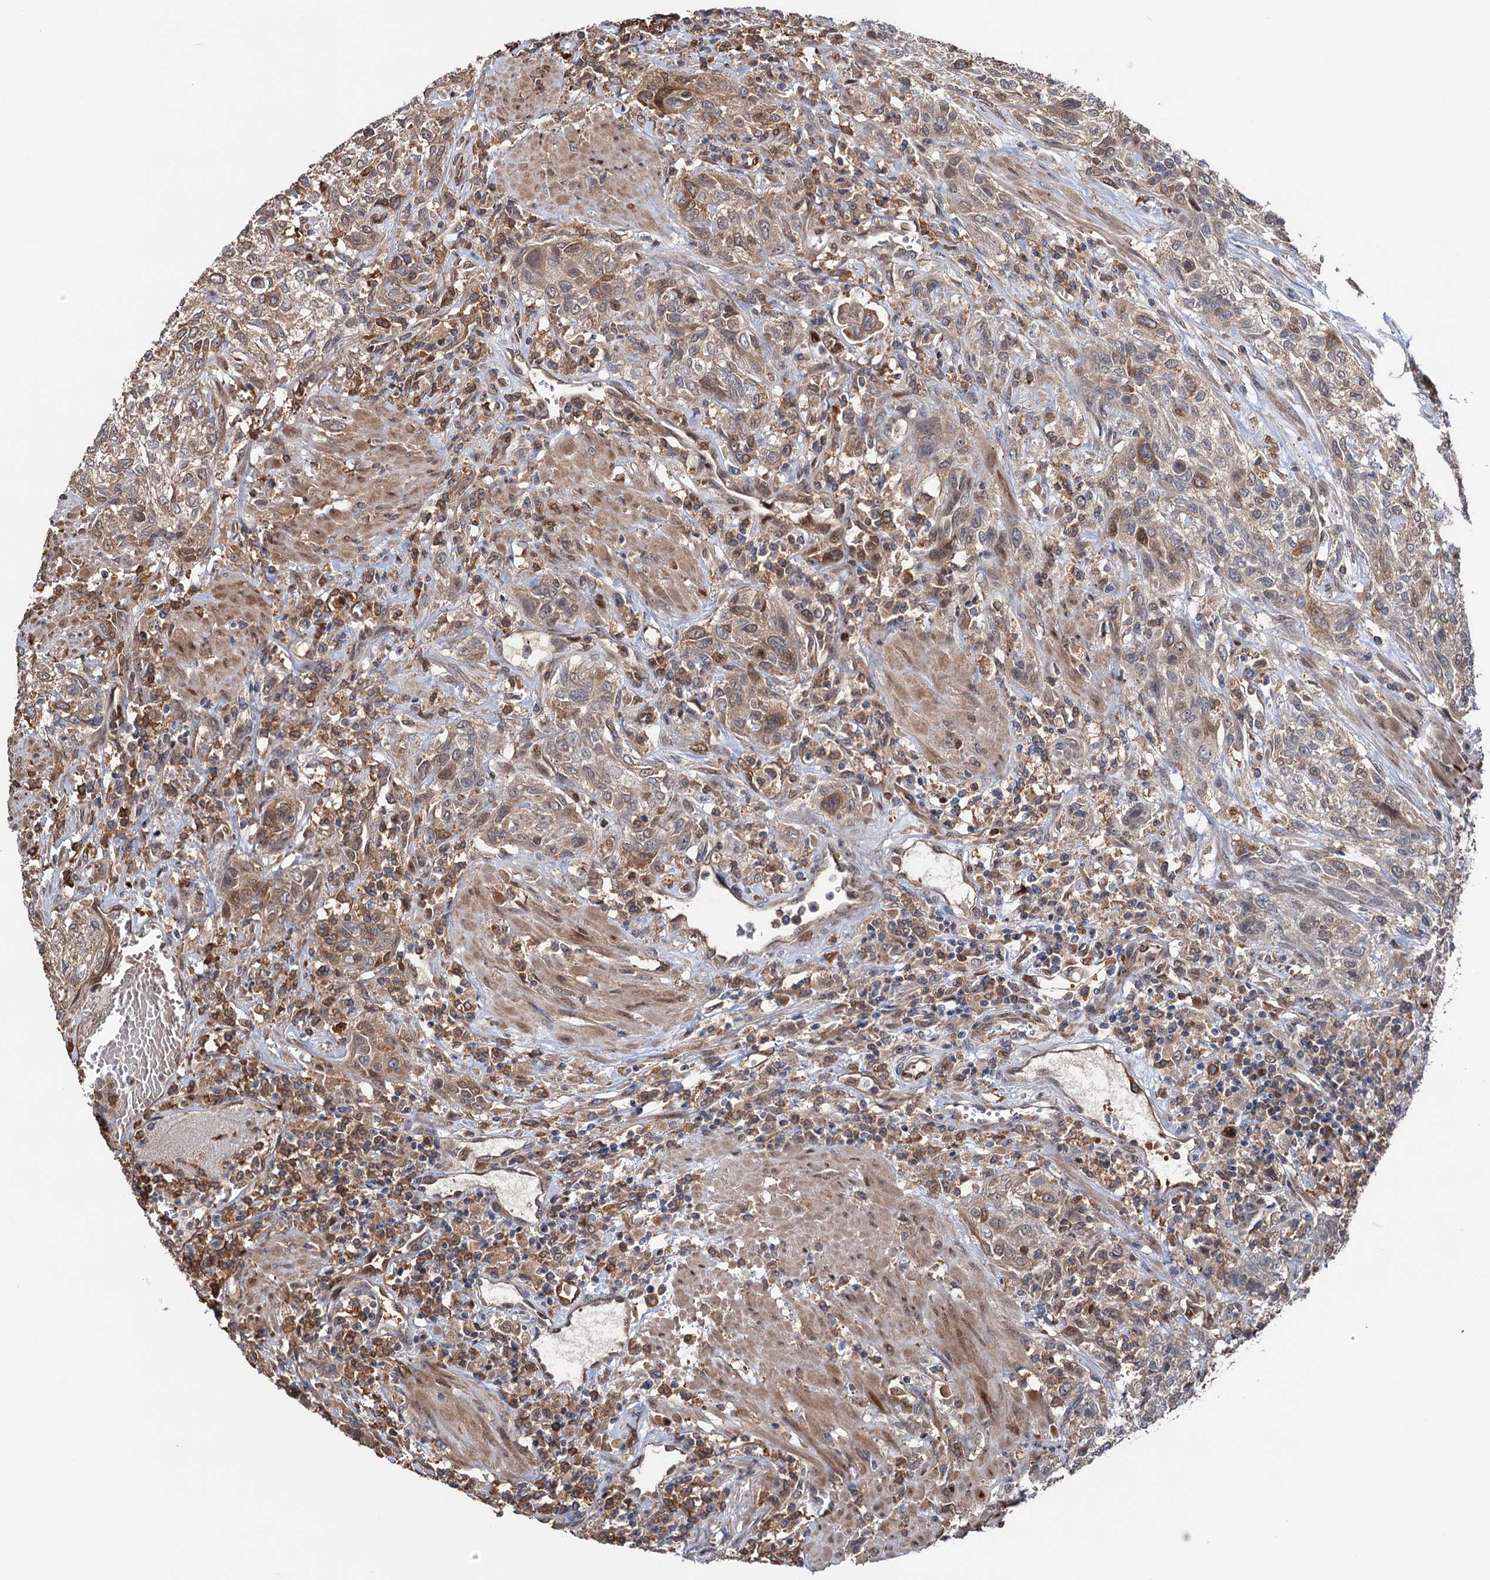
{"staining": {"intensity": "moderate", "quantity": ">75%", "location": "cytoplasmic/membranous,nuclear"}, "tissue": "urothelial cancer", "cell_type": "Tumor cells", "image_type": "cancer", "snomed": [{"axis": "morphology", "description": "Normal tissue, NOS"}, {"axis": "morphology", "description": "Urothelial carcinoma, NOS"}, {"axis": "topography", "description": "Urinary bladder"}, {"axis": "topography", "description": "Peripheral nerve tissue"}], "caption": "Immunohistochemistry photomicrograph of neoplastic tissue: human transitional cell carcinoma stained using immunohistochemistry exhibits medium levels of moderate protein expression localized specifically in the cytoplasmic/membranous and nuclear of tumor cells, appearing as a cytoplasmic/membranous and nuclear brown color.", "gene": "NCAPD2", "patient": {"sex": "male", "age": 35}}